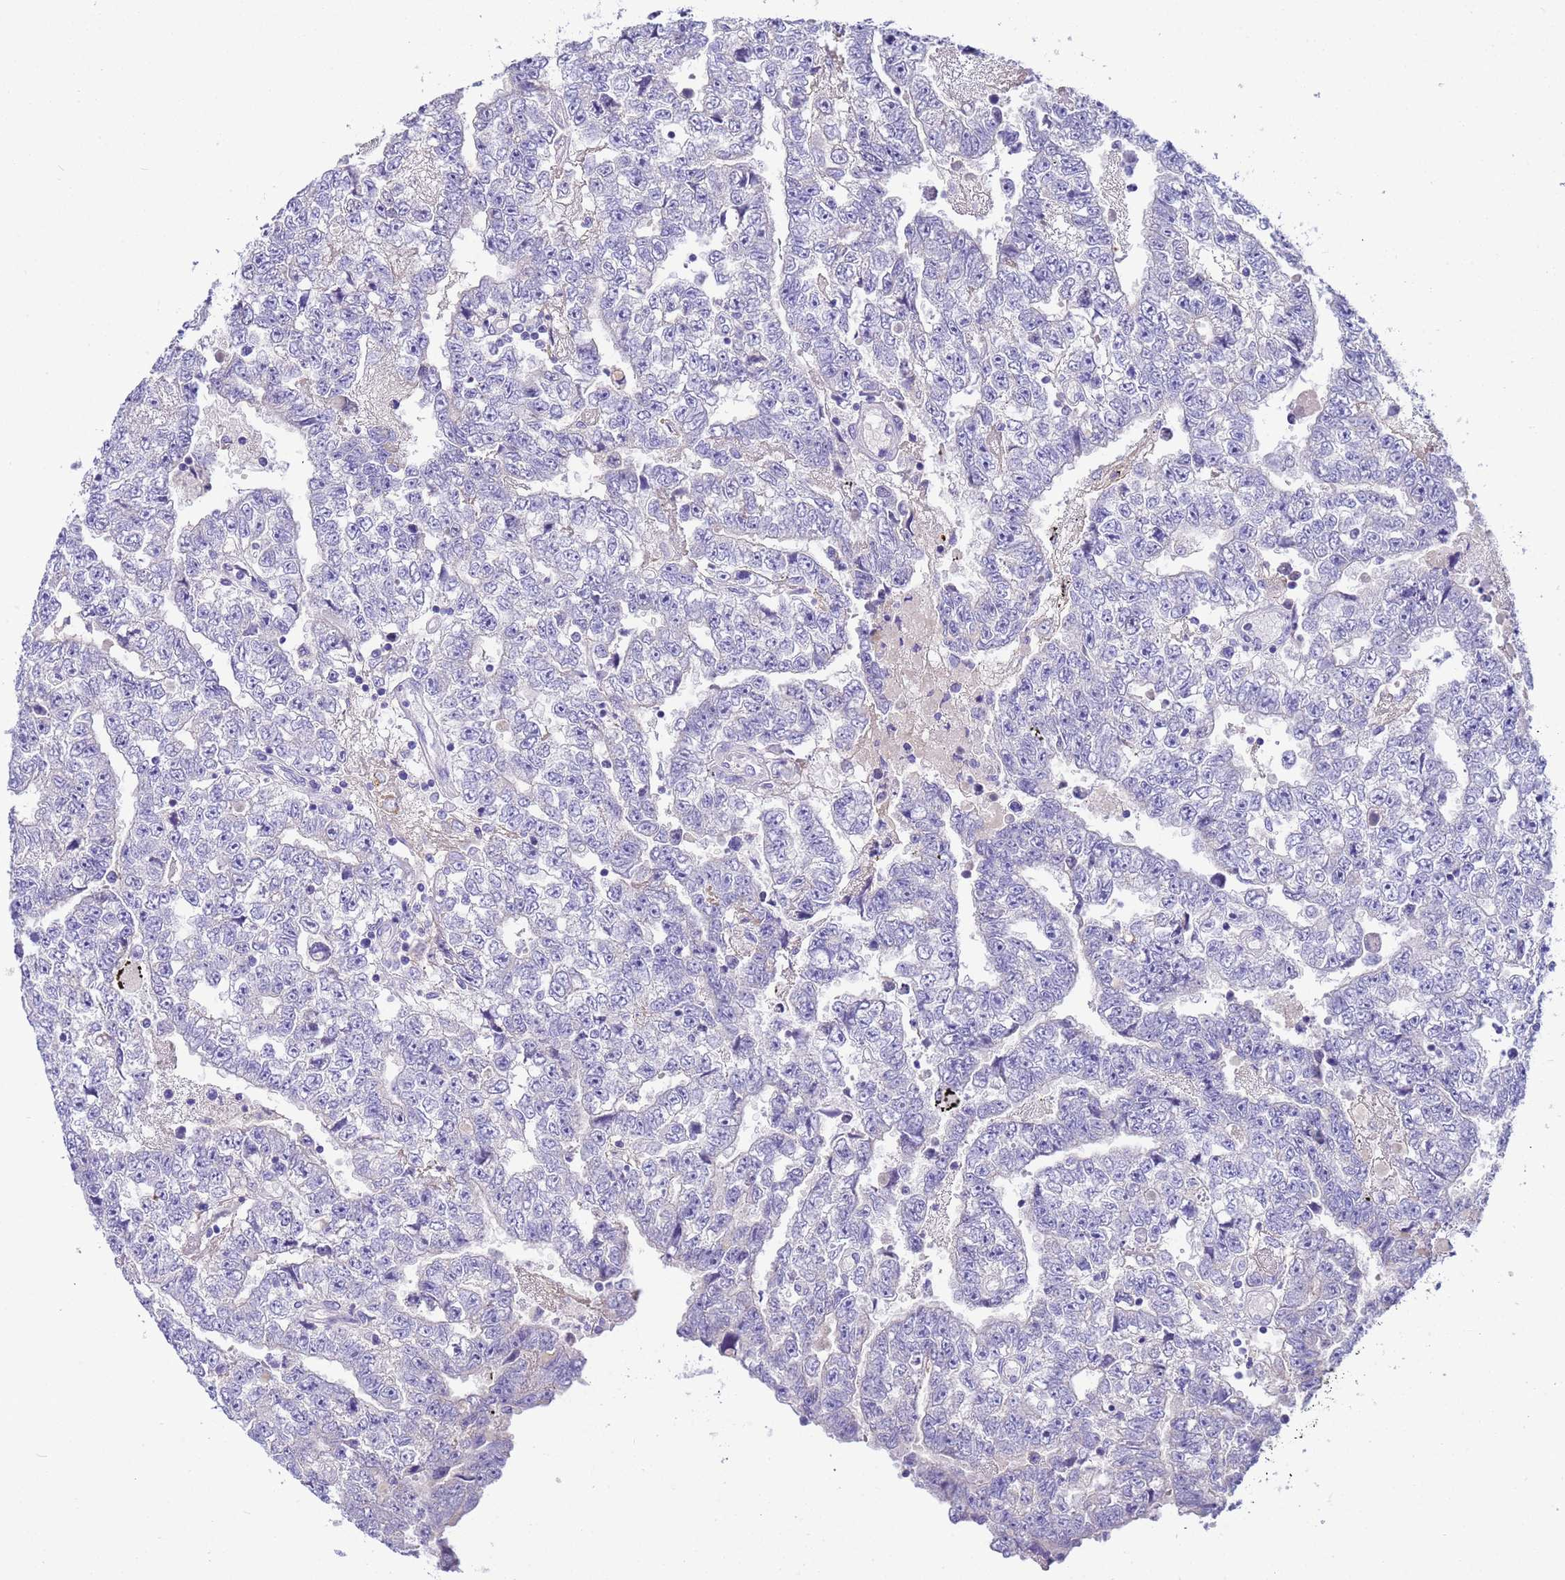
{"staining": {"intensity": "negative", "quantity": "none", "location": "none"}, "tissue": "testis cancer", "cell_type": "Tumor cells", "image_type": "cancer", "snomed": [{"axis": "morphology", "description": "Carcinoma, Embryonal, NOS"}, {"axis": "topography", "description": "Testis"}], "caption": "An IHC histopathology image of testis embryonal carcinoma is shown. There is no staining in tumor cells of testis embryonal carcinoma.", "gene": "RIPPLY2", "patient": {"sex": "male", "age": 25}}